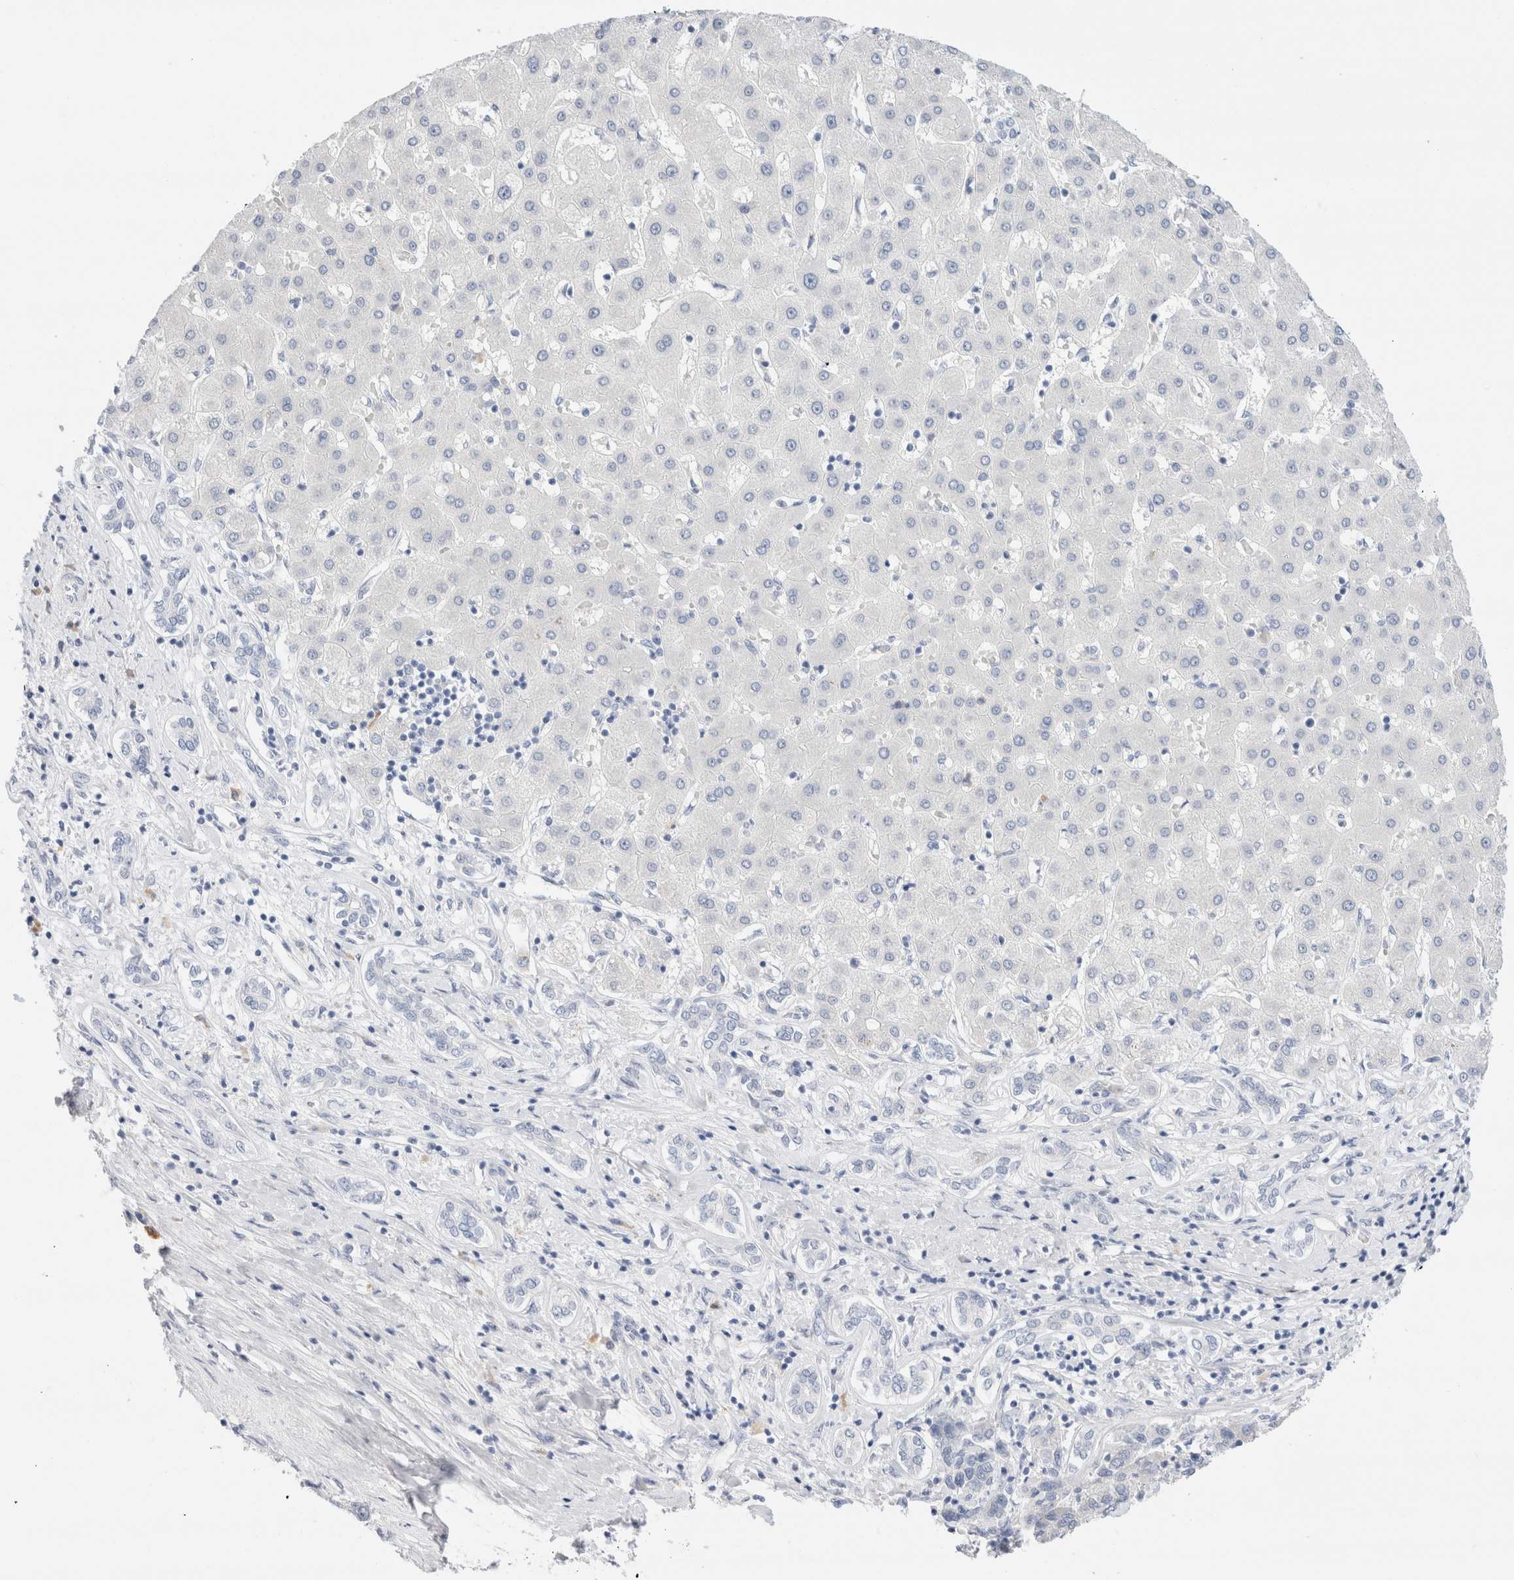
{"staining": {"intensity": "negative", "quantity": "none", "location": "none"}, "tissue": "liver cancer", "cell_type": "Tumor cells", "image_type": "cancer", "snomed": [{"axis": "morphology", "description": "Carcinoma, Hepatocellular, NOS"}, {"axis": "topography", "description": "Liver"}], "caption": "An immunohistochemistry photomicrograph of liver hepatocellular carcinoma is shown. There is no staining in tumor cells of liver hepatocellular carcinoma.", "gene": "GADD45G", "patient": {"sex": "male", "age": 65}}